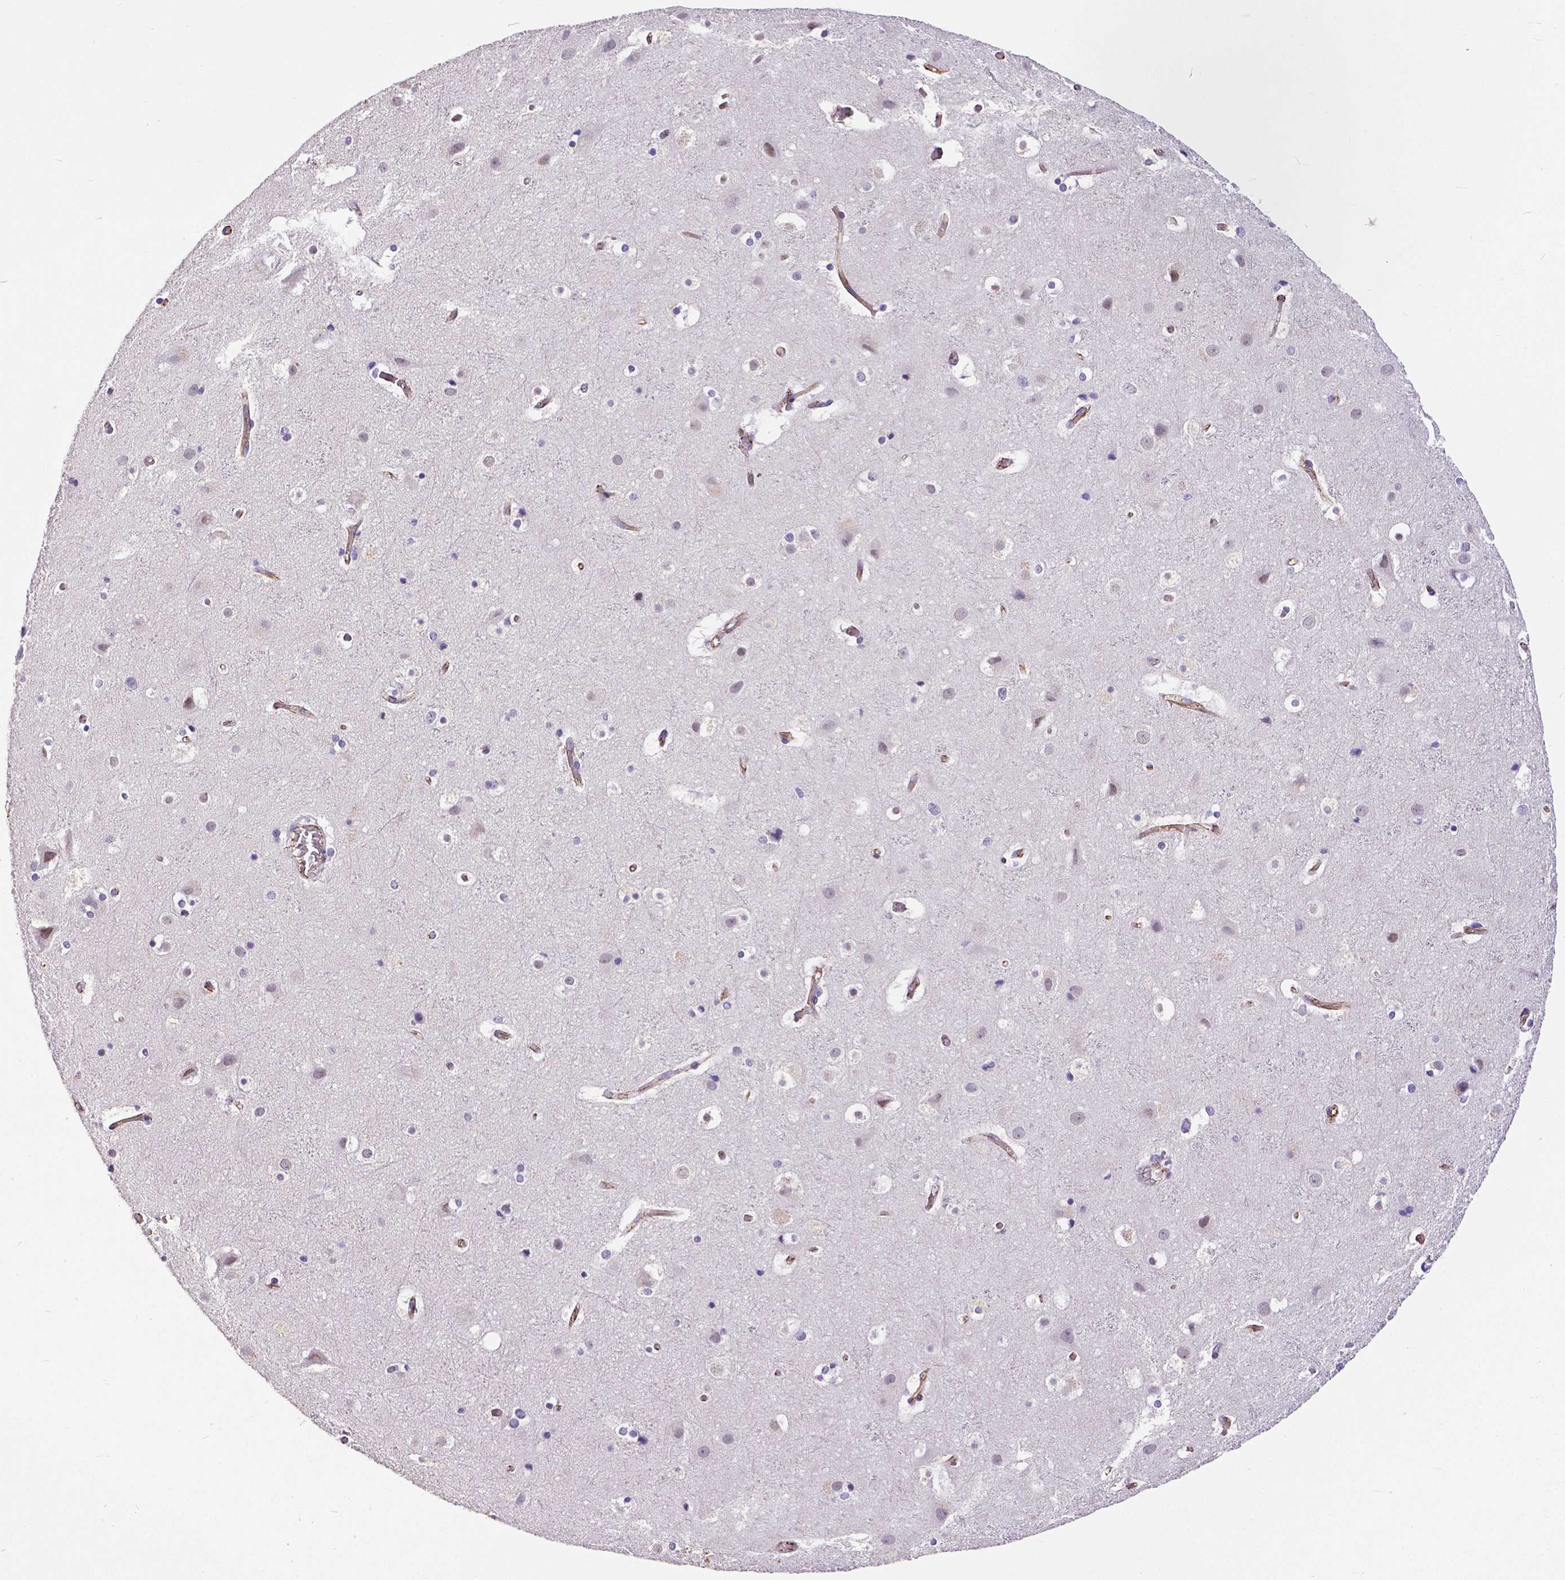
{"staining": {"intensity": "negative", "quantity": "none", "location": "none"}, "tissue": "cerebral cortex", "cell_type": "Endothelial cells", "image_type": "normal", "snomed": [{"axis": "morphology", "description": "Normal tissue, NOS"}, {"axis": "topography", "description": "Cerebral cortex"}], "caption": "A high-resolution photomicrograph shows immunohistochemistry (IHC) staining of normal cerebral cortex, which shows no significant expression in endothelial cells.", "gene": "OCLN", "patient": {"sex": "female", "age": 52}}